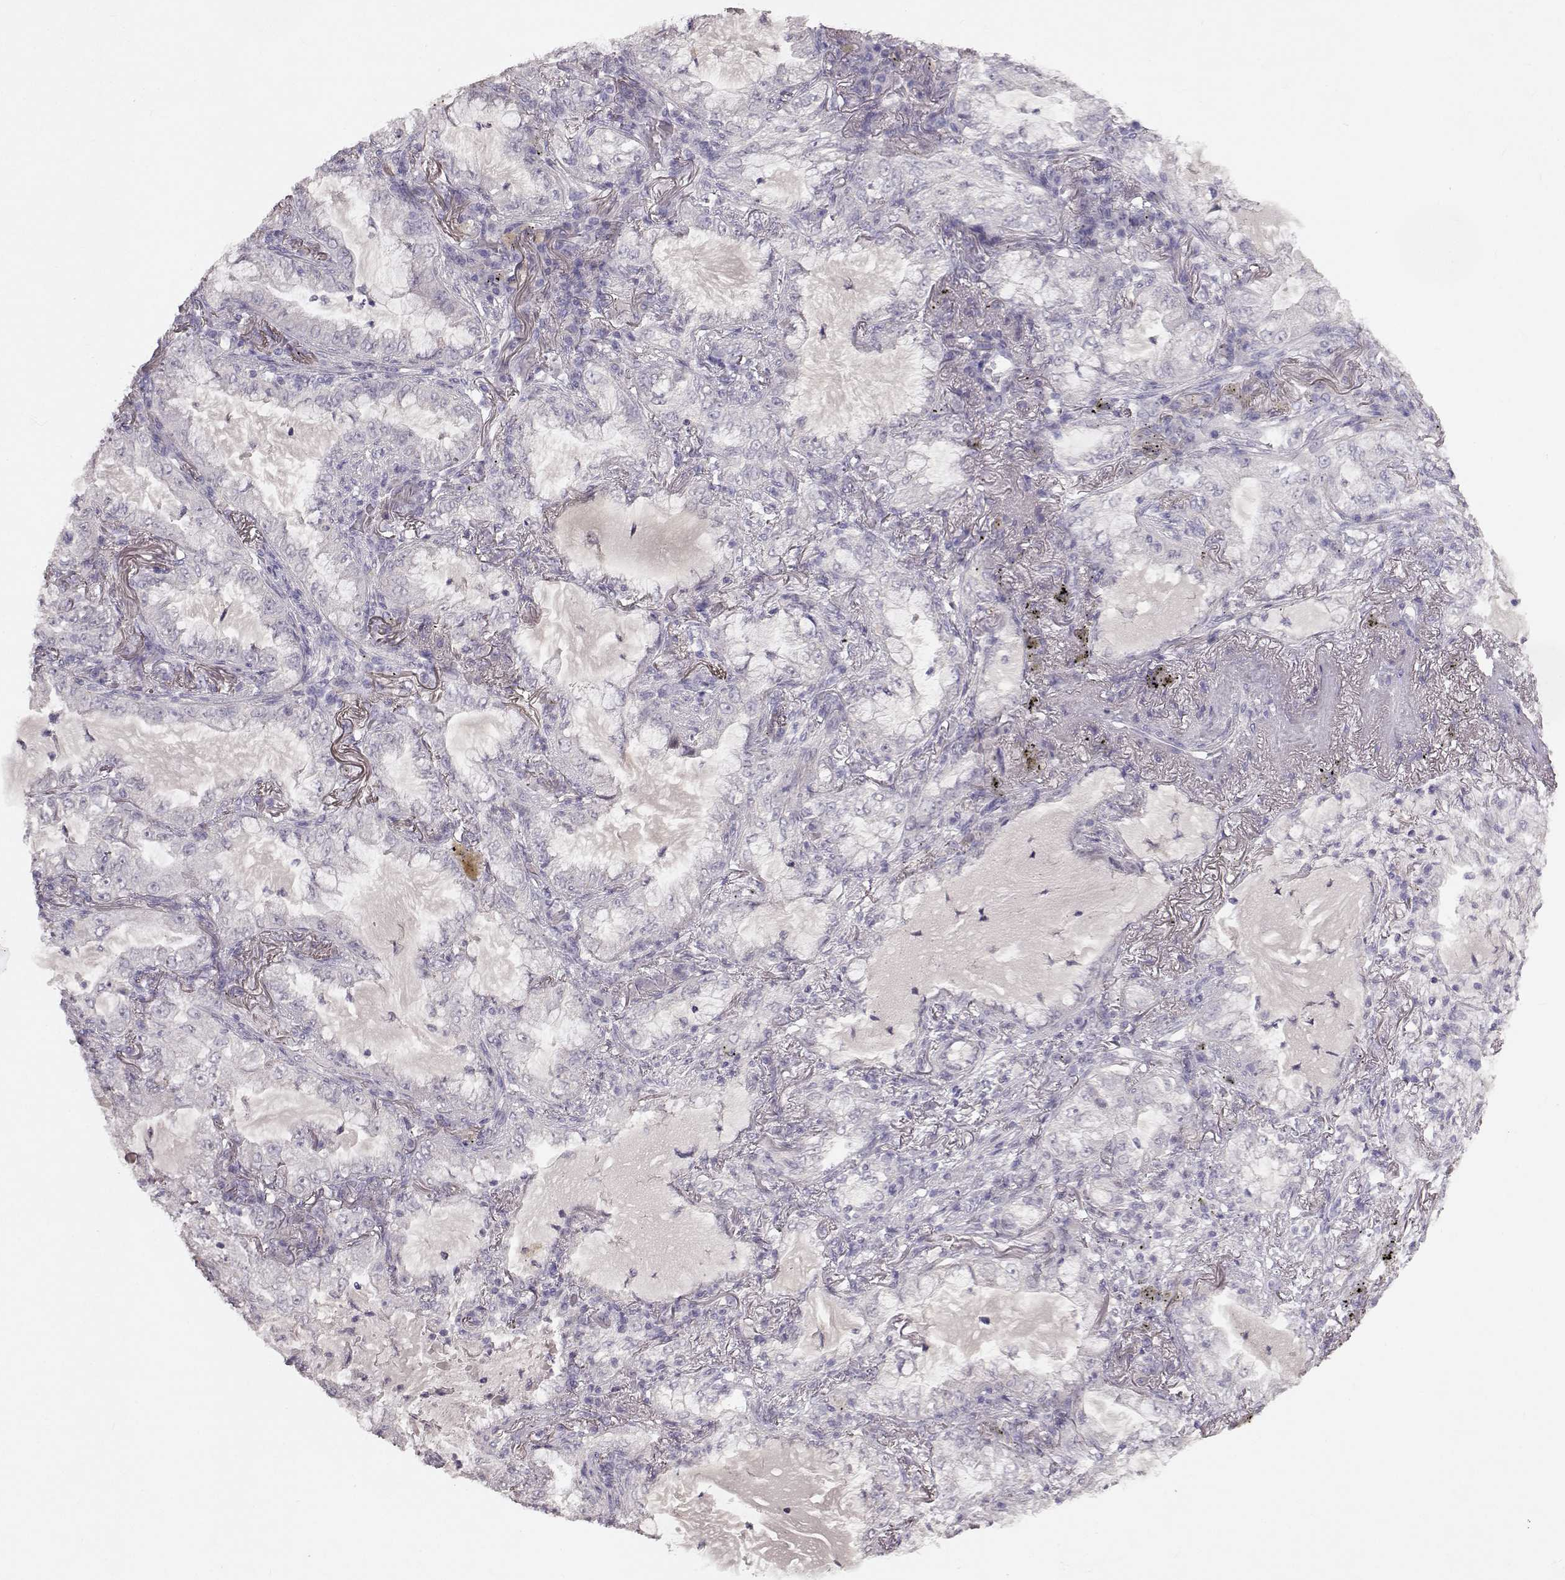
{"staining": {"intensity": "negative", "quantity": "none", "location": "none"}, "tissue": "lung cancer", "cell_type": "Tumor cells", "image_type": "cancer", "snomed": [{"axis": "morphology", "description": "Adenocarcinoma, NOS"}, {"axis": "topography", "description": "Lung"}], "caption": "Immunohistochemical staining of human lung cancer (adenocarcinoma) exhibits no significant staining in tumor cells.", "gene": "SPAG17", "patient": {"sex": "female", "age": 73}}